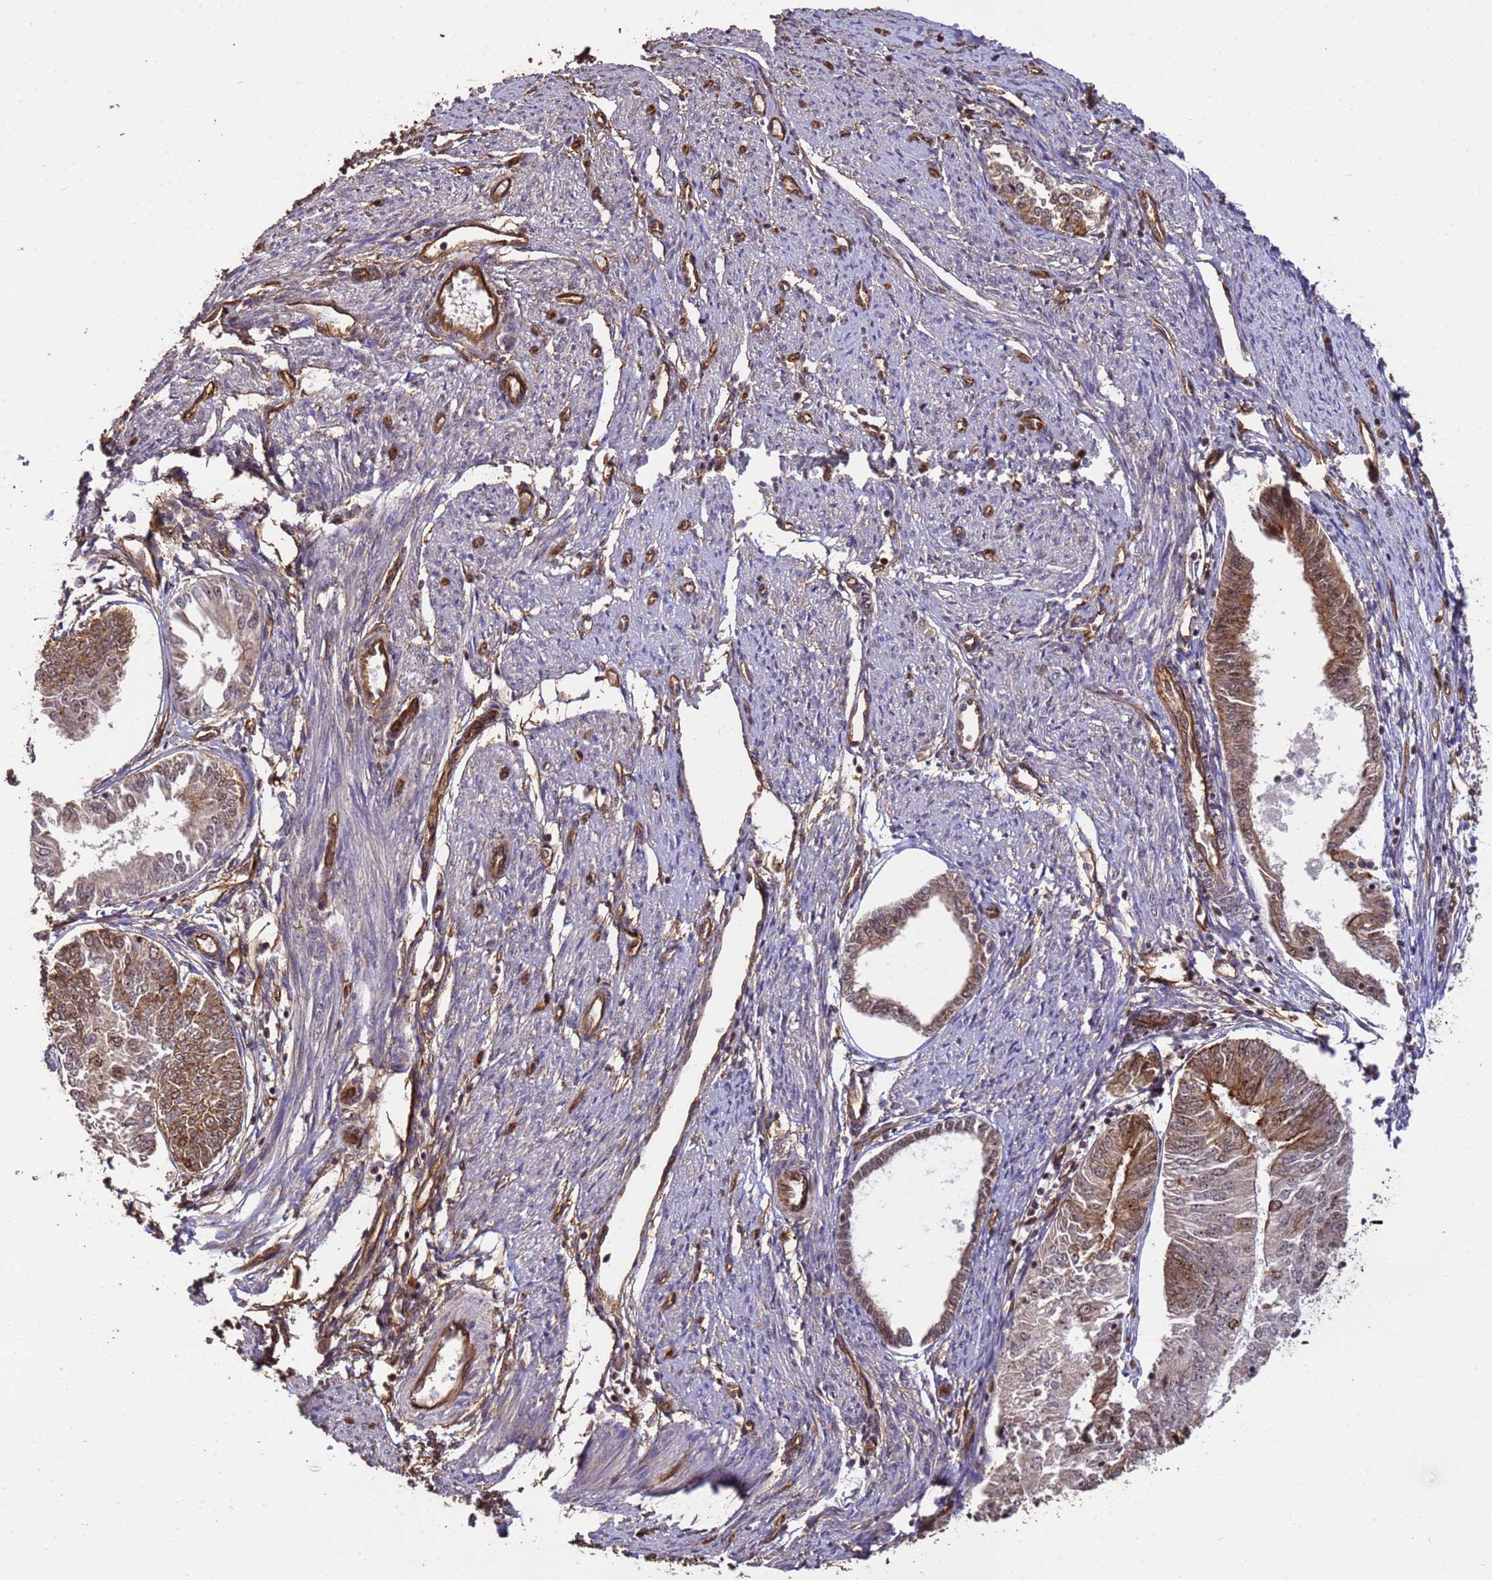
{"staining": {"intensity": "moderate", "quantity": "25%-75%", "location": "cytoplasmic/membranous,nuclear"}, "tissue": "endometrial cancer", "cell_type": "Tumor cells", "image_type": "cancer", "snomed": [{"axis": "morphology", "description": "Adenocarcinoma, NOS"}, {"axis": "topography", "description": "Endometrium"}], "caption": "Moderate cytoplasmic/membranous and nuclear staining is appreciated in about 25%-75% of tumor cells in endometrial cancer. The staining is performed using DAB brown chromogen to label protein expression. The nuclei are counter-stained blue using hematoxylin.", "gene": "SYF2", "patient": {"sex": "female", "age": 58}}